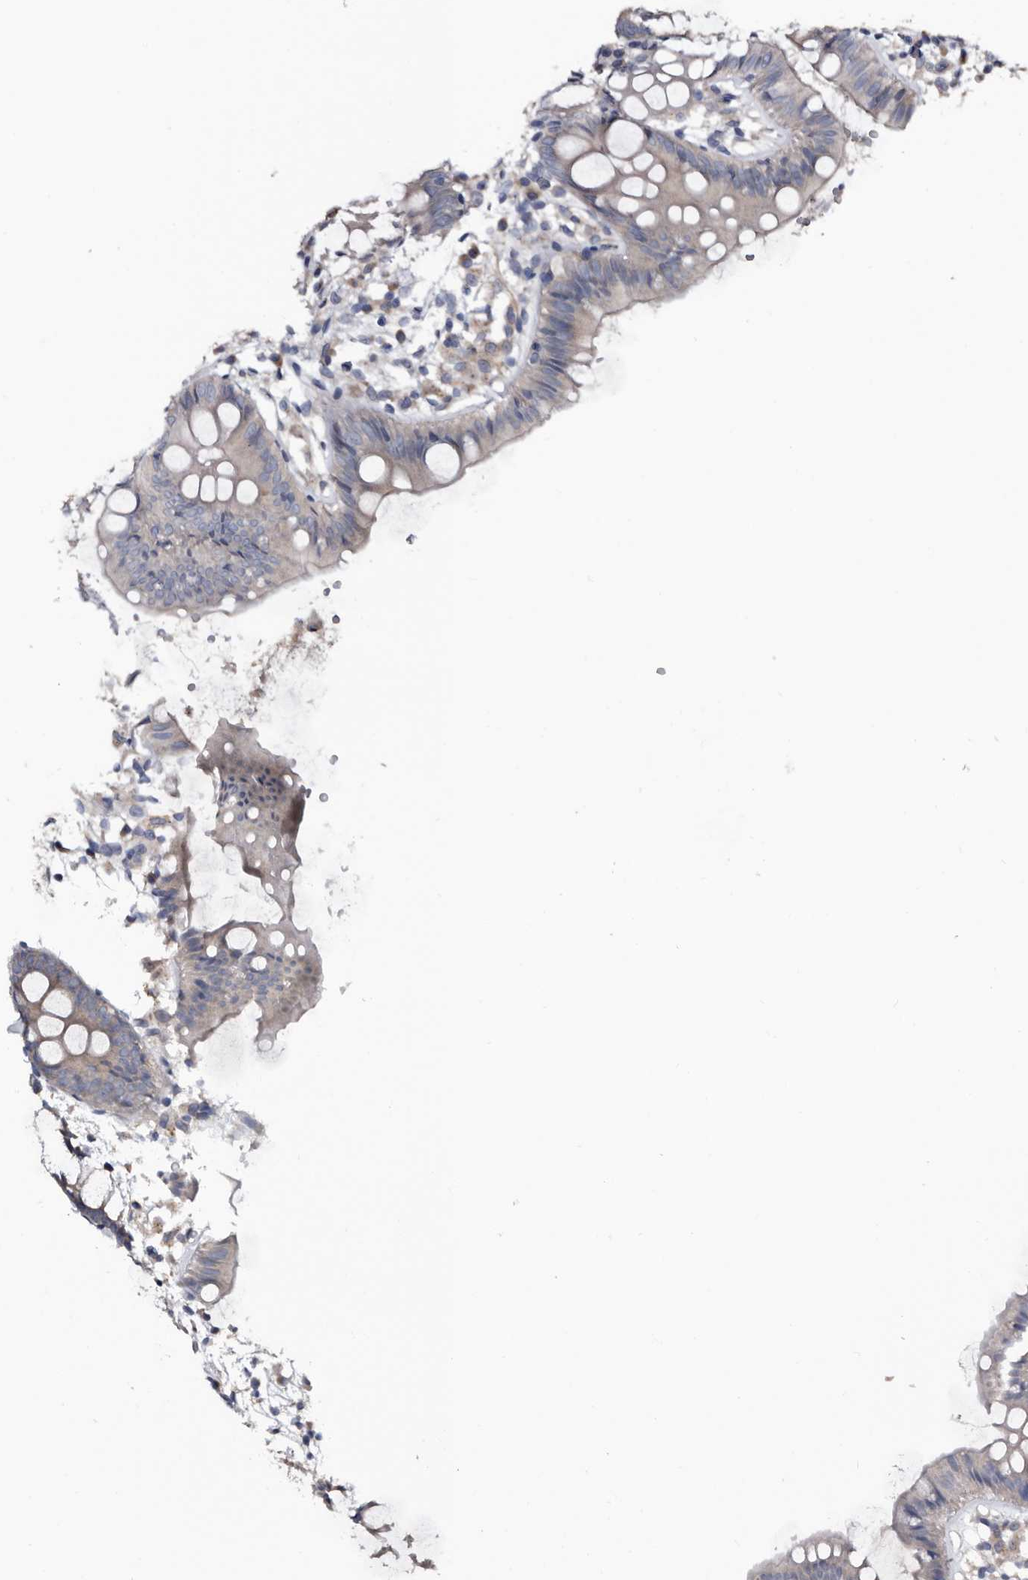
{"staining": {"intensity": "moderate", "quantity": ">75%", "location": "cytoplasmic/membranous"}, "tissue": "colon", "cell_type": "Endothelial cells", "image_type": "normal", "snomed": [{"axis": "morphology", "description": "Normal tissue, NOS"}, {"axis": "topography", "description": "Colon"}], "caption": "IHC of unremarkable human colon demonstrates medium levels of moderate cytoplasmic/membranous expression in approximately >75% of endothelial cells. The staining is performed using DAB (3,3'-diaminobenzidine) brown chromogen to label protein expression. The nuclei are counter-stained blue using hematoxylin.", "gene": "IARS1", "patient": {"sex": "male", "age": 56}}